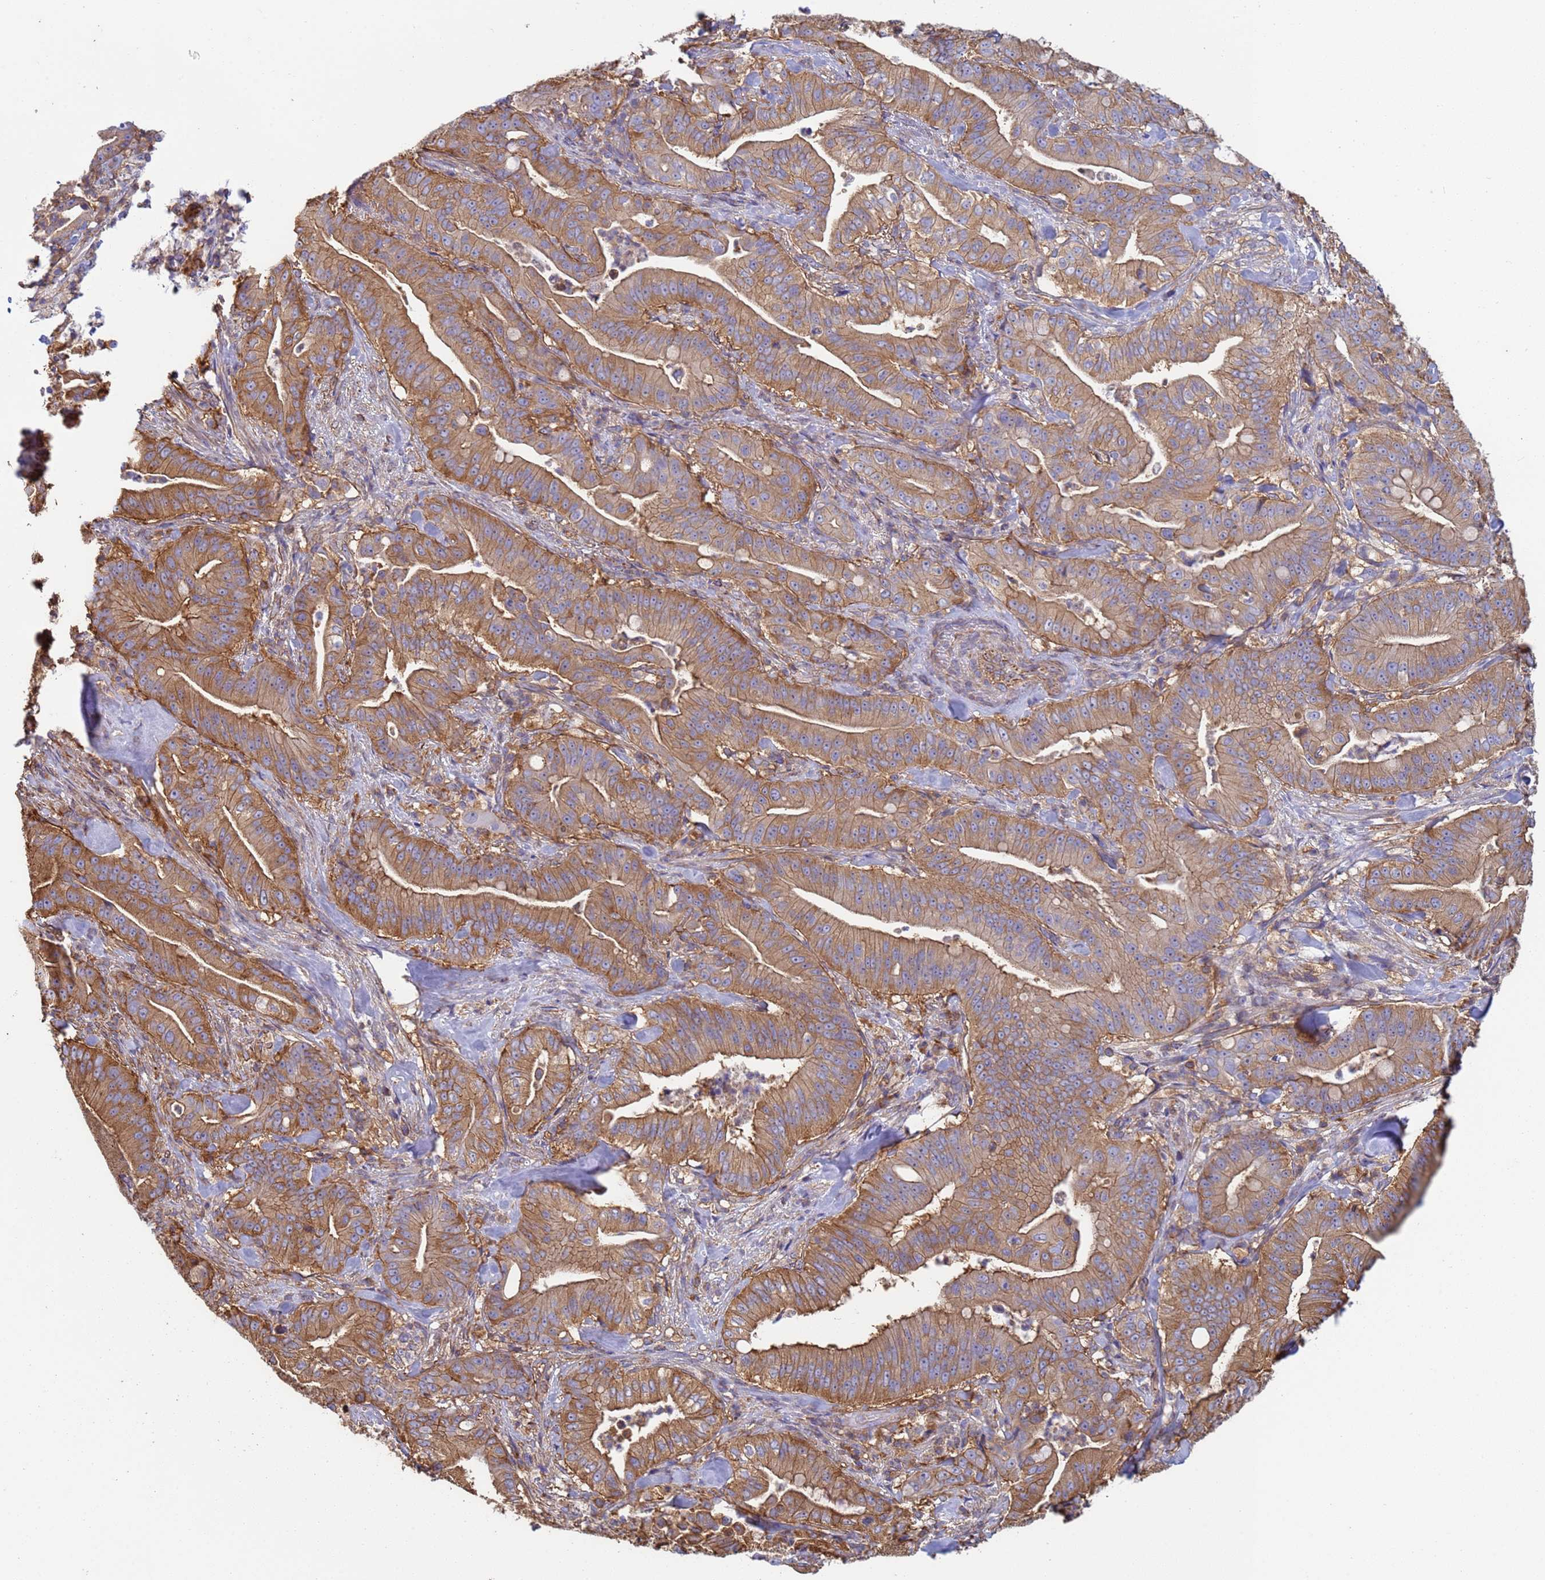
{"staining": {"intensity": "moderate", "quantity": ">75%", "location": "cytoplasmic/membranous"}, "tissue": "pancreatic cancer", "cell_type": "Tumor cells", "image_type": "cancer", "snomed": [{"axis": "morphology", "description": "Adenocarcinoma, NOS"}, {"axis": "topography", "description": "Pancreas"}], "caption": "A photomicrograph of pancreatic adenocarcinoma stained for a protein exhibits moderate cytoplasmic/membranous brown staining in tumor cells.", "gene": "ZNG1B", "patient": {"sex": "male", "age": 71}}